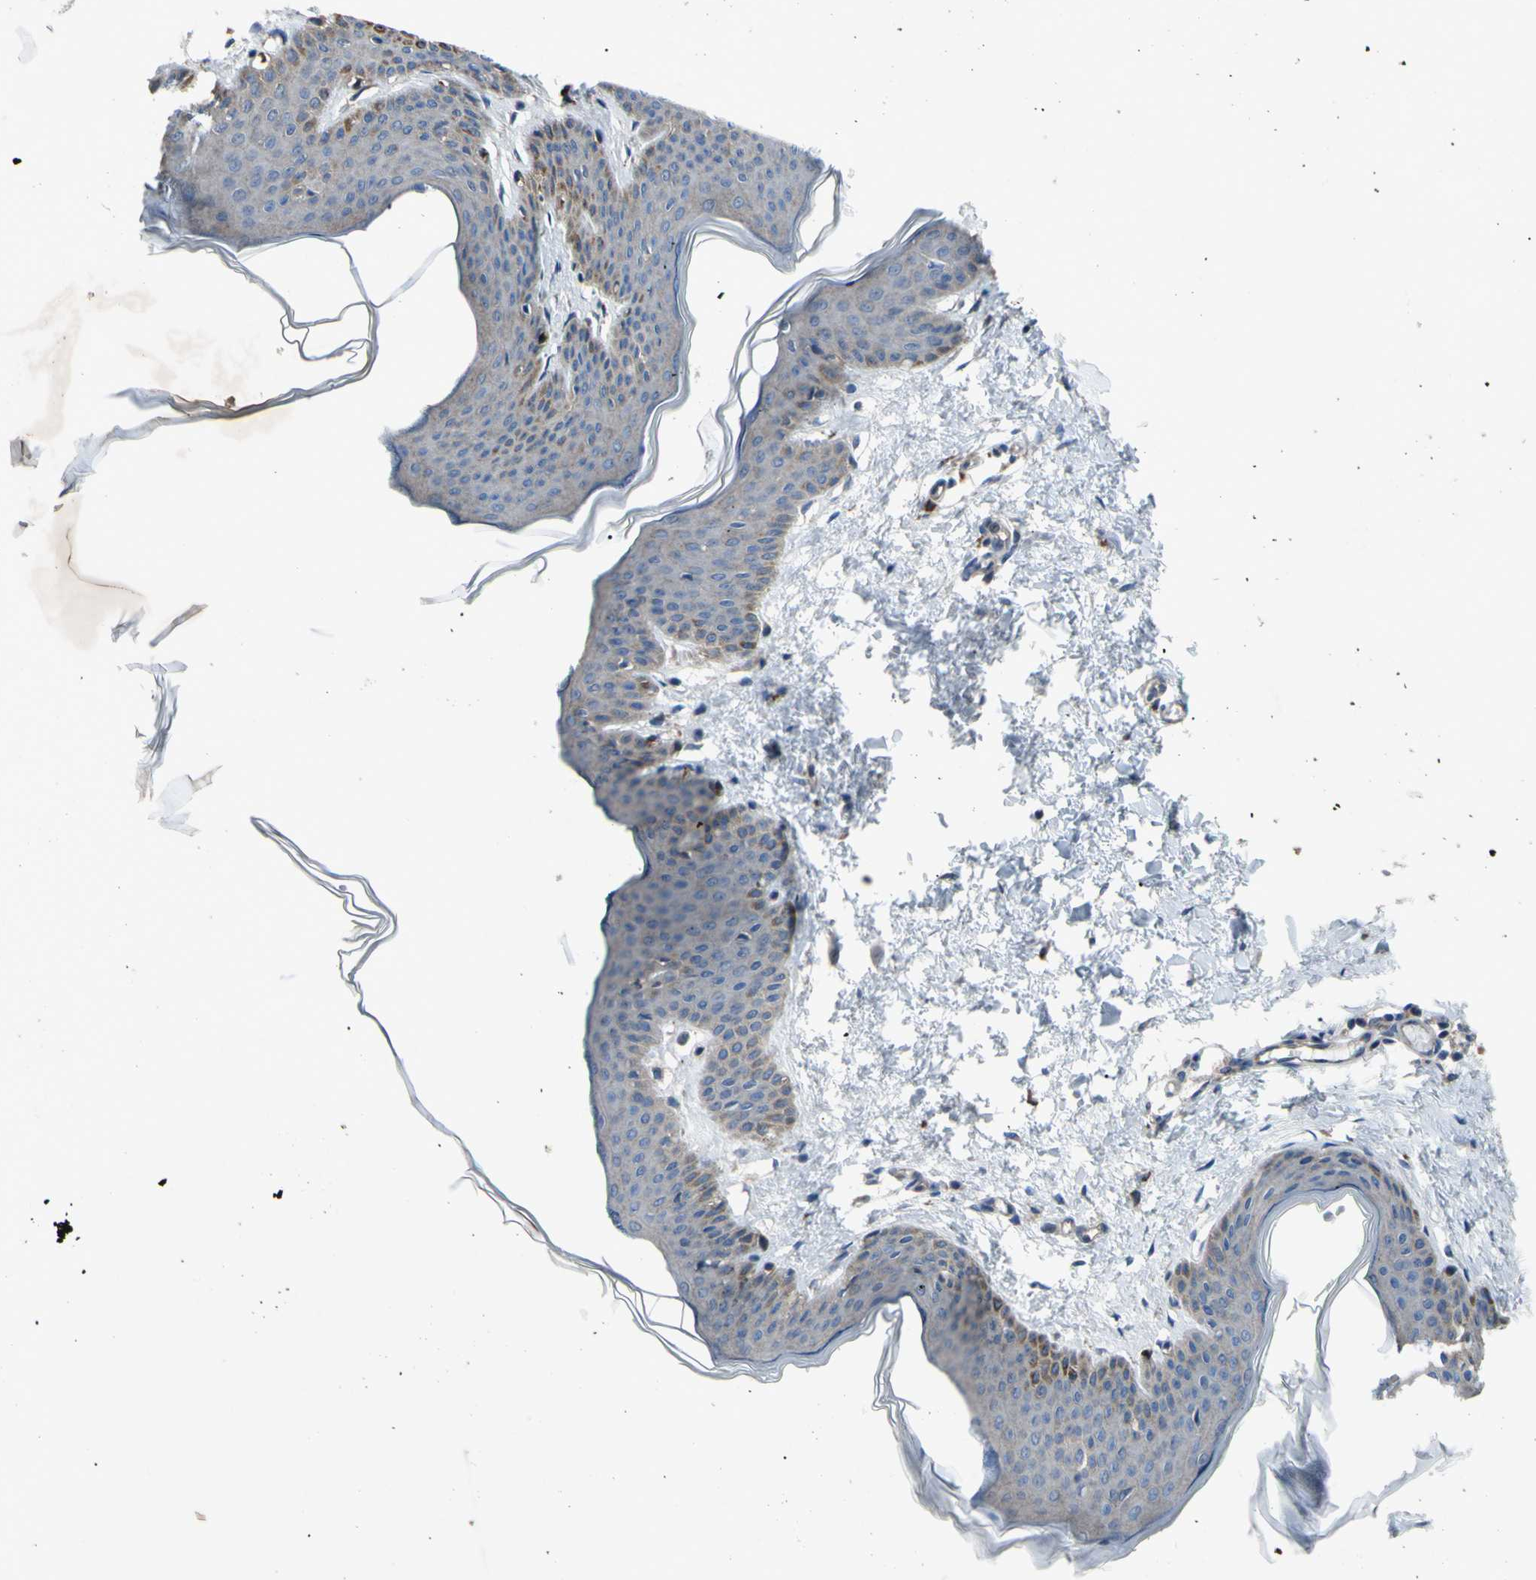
{"staining": {"intensity": "negative", "quantity": "none", "location": "none"}, "tissue": "skin", "cell_type": "Fibroblasts", "image_type": "normal", "snomed": [{"axis": "morphology", "description": "Normal tissue, NOS"}, {"axis": "topography", "description": "Skin"}], "caption": "Immunohistochemistry (IHC) of benign human skin reveals no expression in fibroblasts. The staining is performed using DAB brown chromogen with nuclei counter-stained in using hematoxylin.", "gene": "HILPDA", "patient": {"sex": "female", "age": 17}}